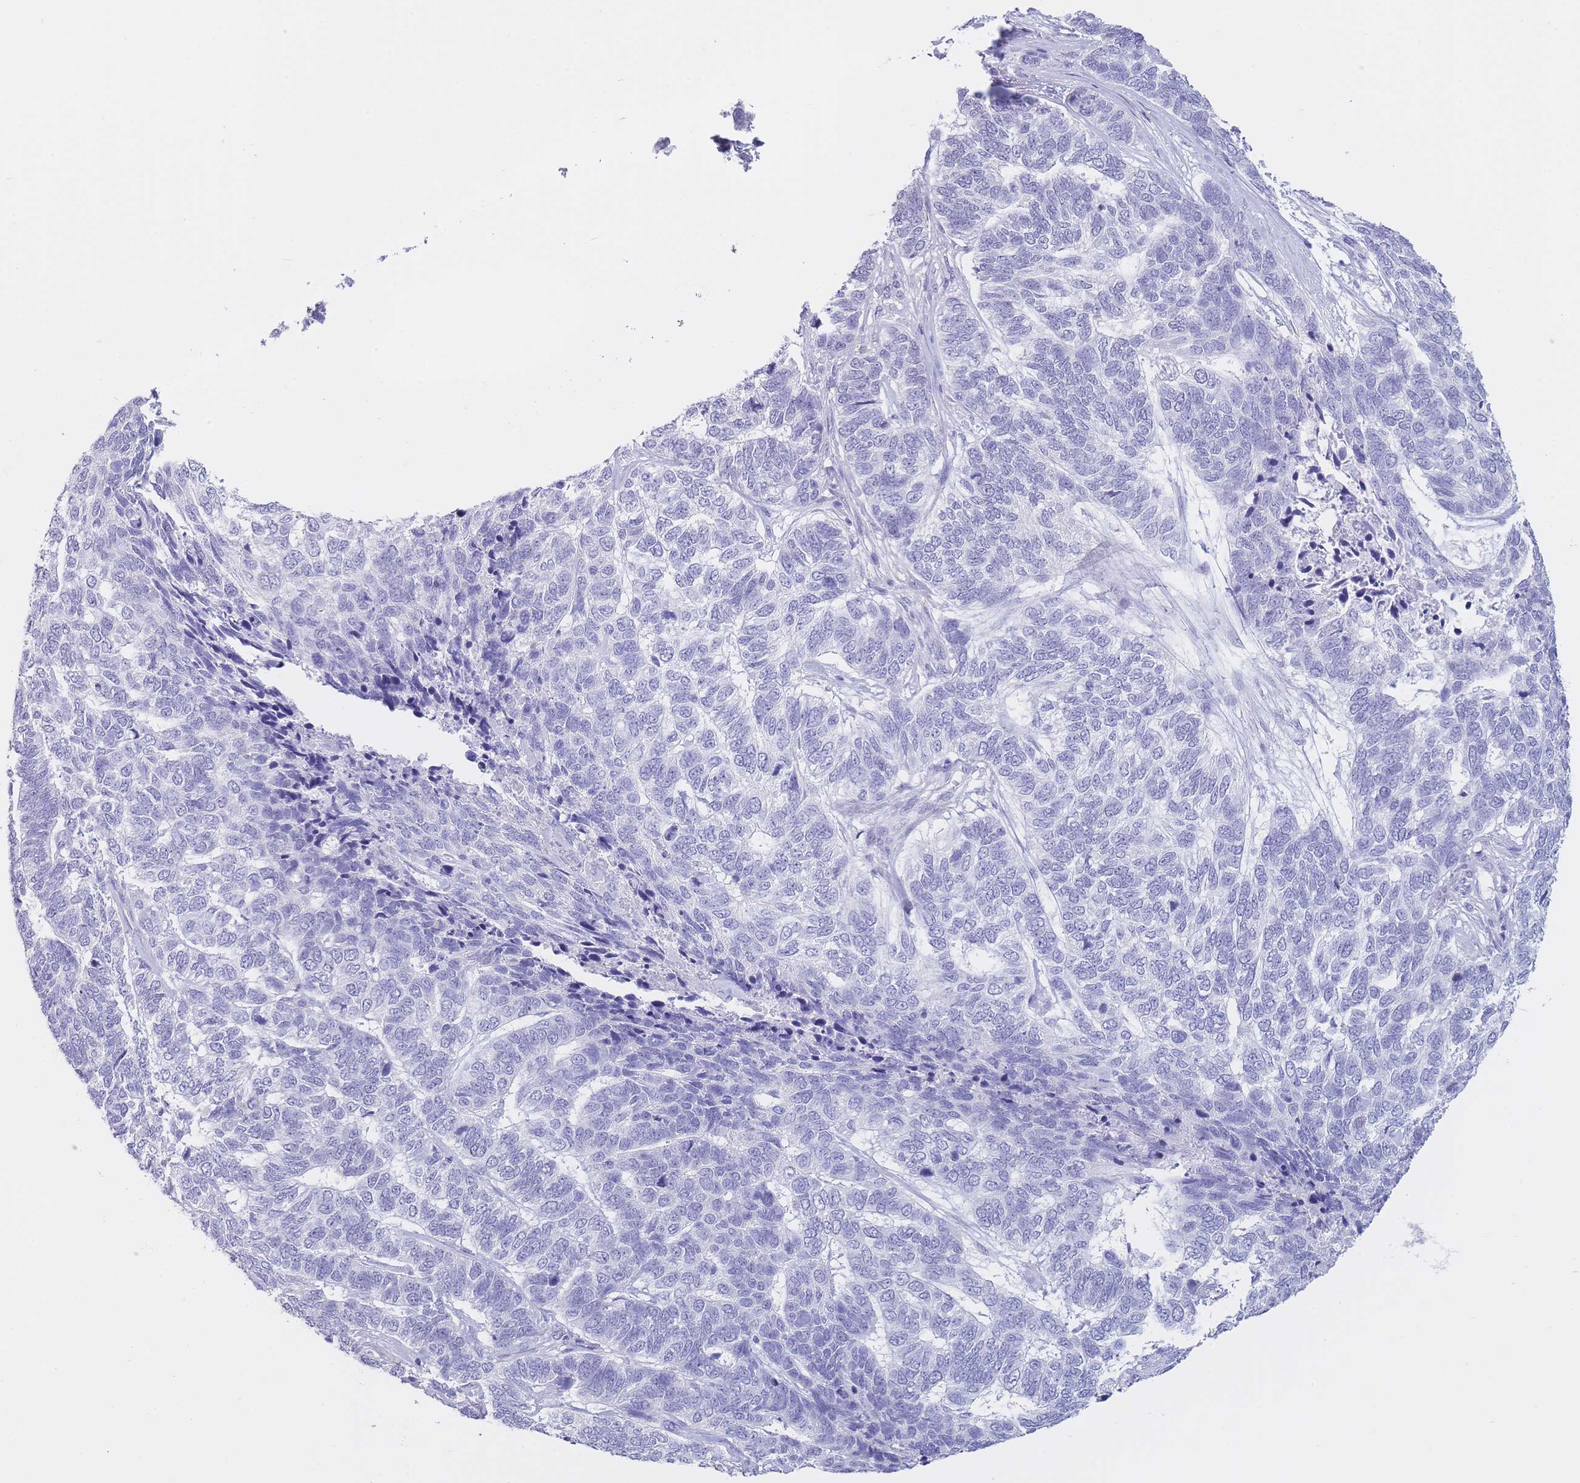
{"staining": {"intensity": "negative", "quantity": "none", "location": "none"}, "tissue": "skin cancer", "cell_type": "Tumor cells", "image_type": "cancer", "snomed": [{"axis": "morphology", "description": "Basal cell carcinoma"}, {"axis": "topography", "description": "Skin"}], "caption": "Immunohistochemical staining of skin cancer reveals no significant positivity in tumor cells.", "gene": "CD37", "patient": {"sex": "female", "age": 65}}